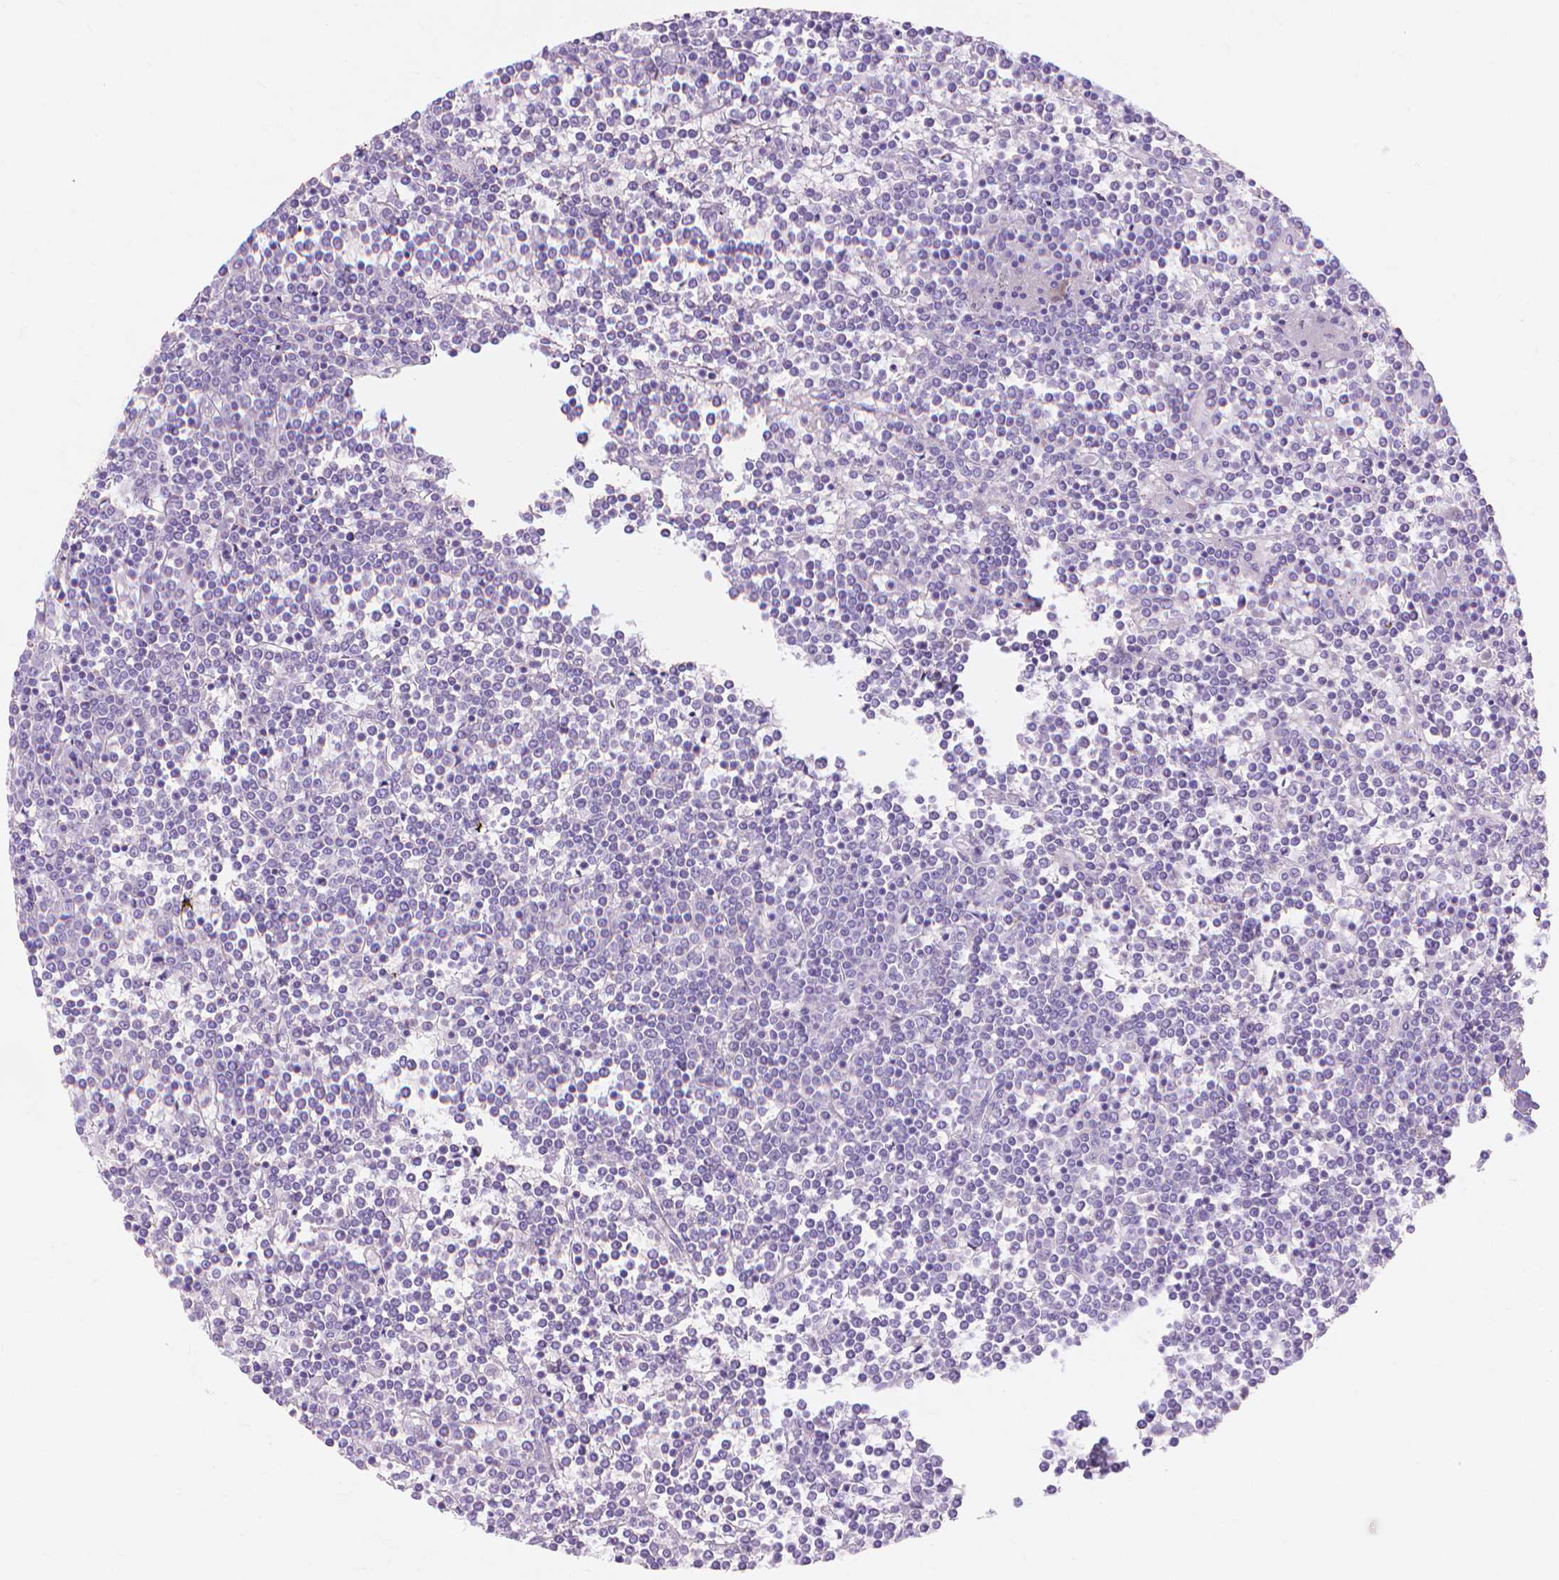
{"staining": {"intensity": "negative", "quantity": "none", "location": "none"}, "tissue": "lymphoma", "cell_type": "Tumor cells", "image_type": "cancer", "snomed": [{"axis": "morphology", "description": "Malignant lymphoma, non-Hodgkin's type, Low grade"}, {"axis": "topography", "description": "Spleen"}], "caption": "DAB (3,3'-diaminobenzidine) immunohistochemical staining of human lymphoma shows no significant positivity in tumor cells. (Brightfield microscopy of DAB (3,3'-diaminobenzidine) IHC at high magnification).", "gene": "MBLAC1", "patient": {"sex": "female", "age": 19}}